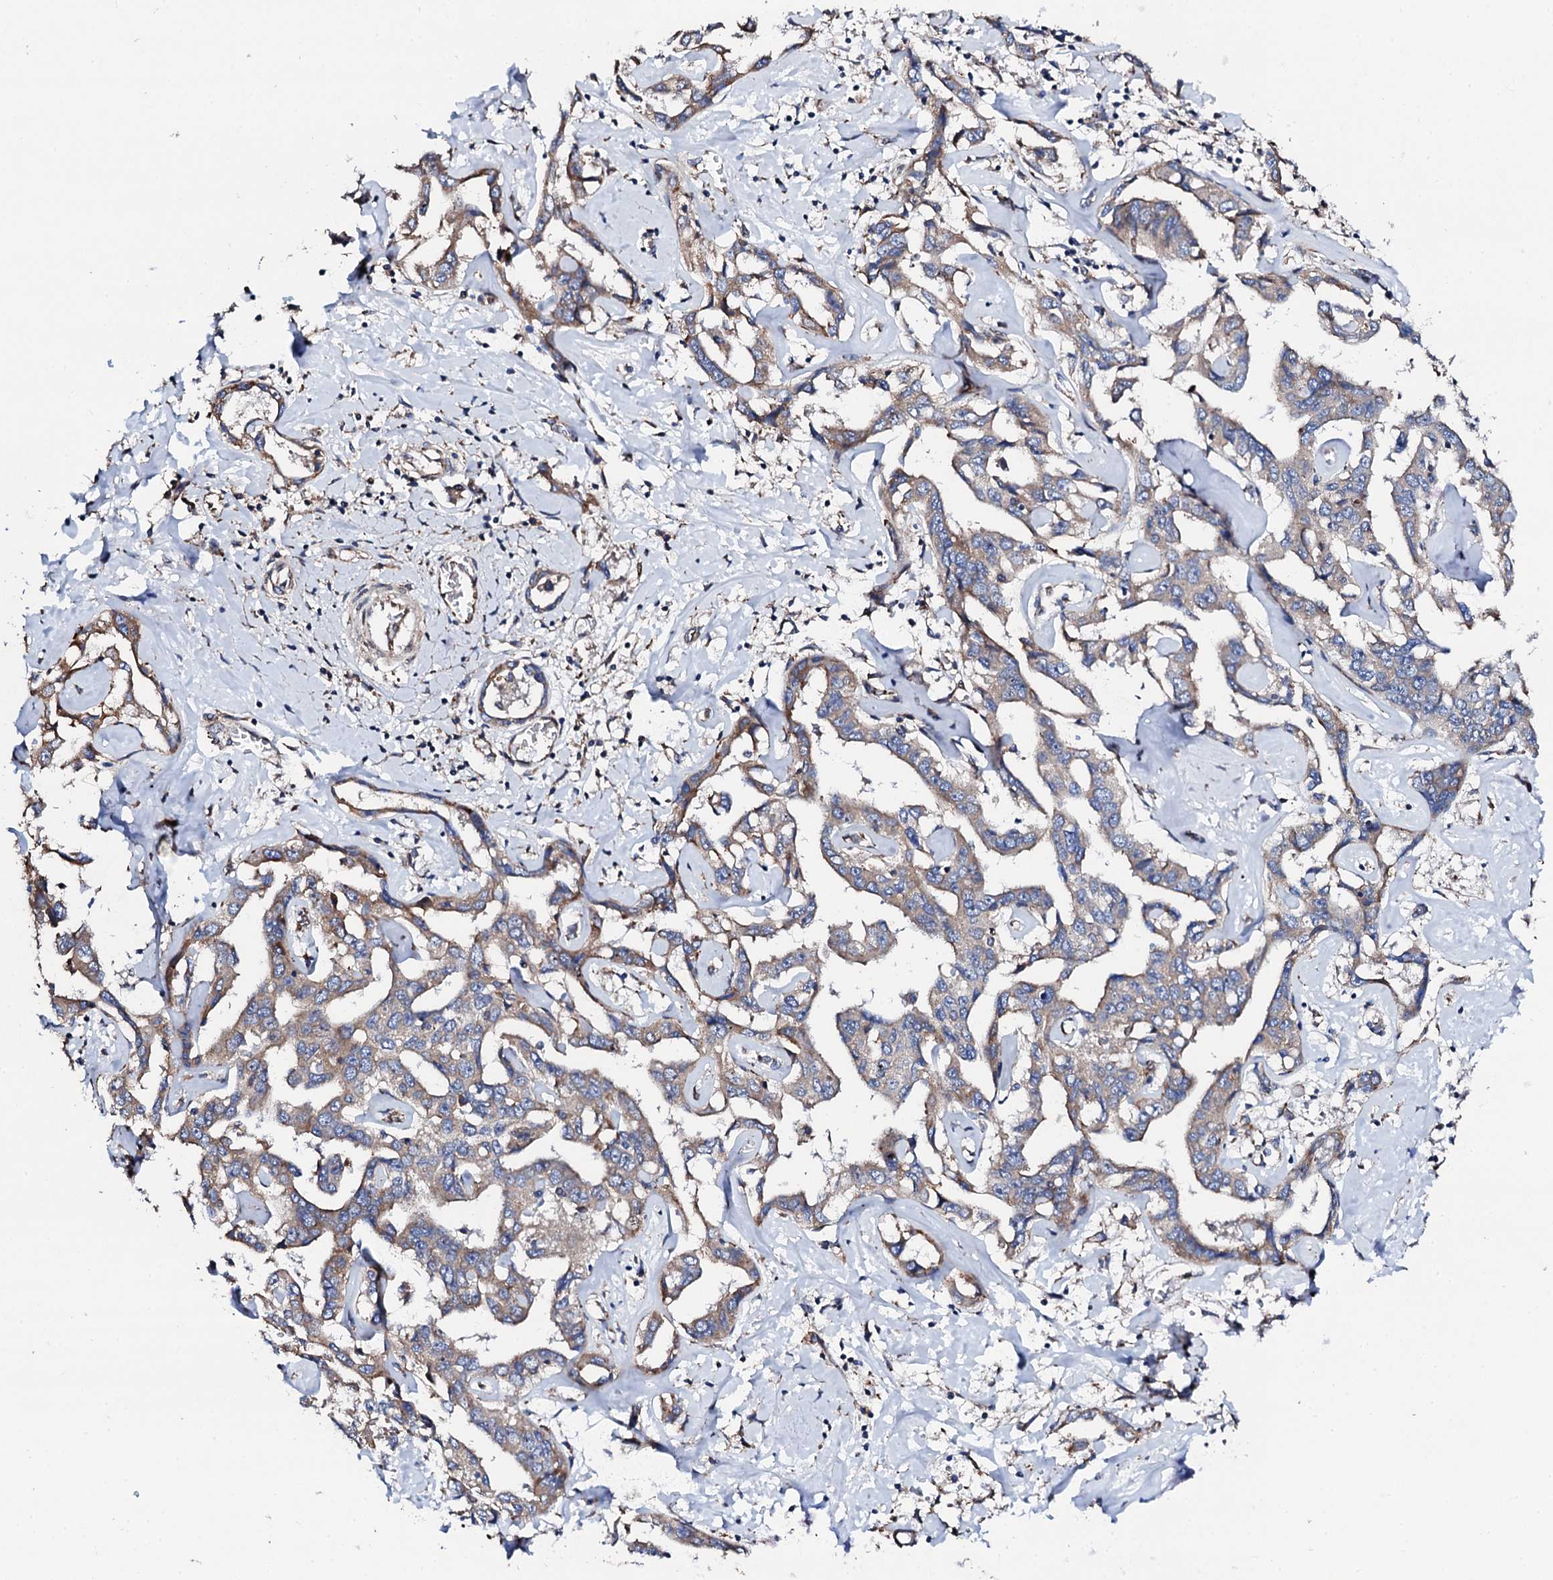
{"staining": {"intensity": "weak", "quantity": ">75%", "location": "cytoplasmic/membranous"}, "tissue": "liver cancer", "cell_type": "Tumor cells", "image_type": "cancer", "snomed": [{"axis": "morphology", "description": "Cholangiocarcinoma"}, {"axis": "topography", "description": "Liver"}], "caption": "A histopathology image of human liver cholangiocarcinoma stained for a protein demonstrates weak cytoplasmic/membranous brown staining in tumor cells.", "gene": "LIPT2", "patient": {"sex": "male", "age": 59}}